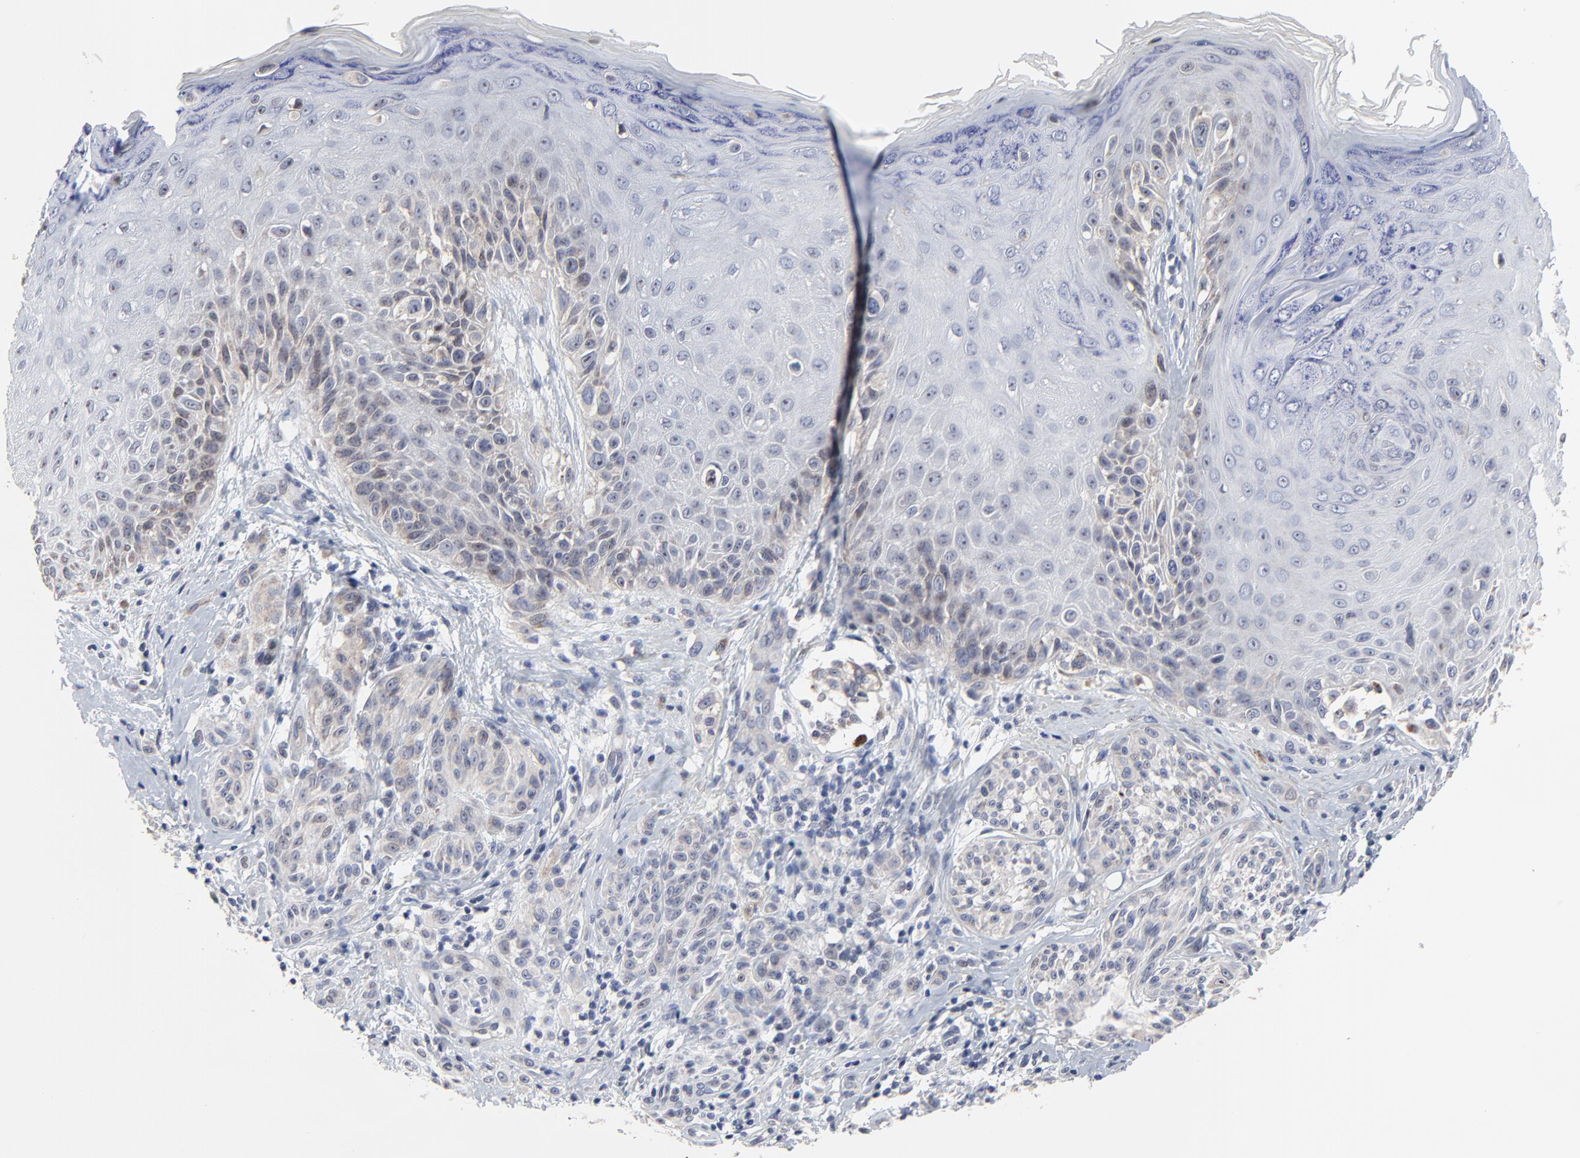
{"staining": {"intensity": "weak", "quantity": "<25%", "location": "cytoplasmic/membranous"}, "tissue": "melanoma", "cell_type": "Tumor cells", "image_type": "cancer", "snomed": [{"axis": "morphology", "description": "Malignant melanoma, NOS"}, {"axis": "topography", "description": "Skin"}], "caption": "Tumor cells show no significant protein staining in melanoma.", "gene": "NLGN3", "patient": {"sex": "male", "age": 57}}